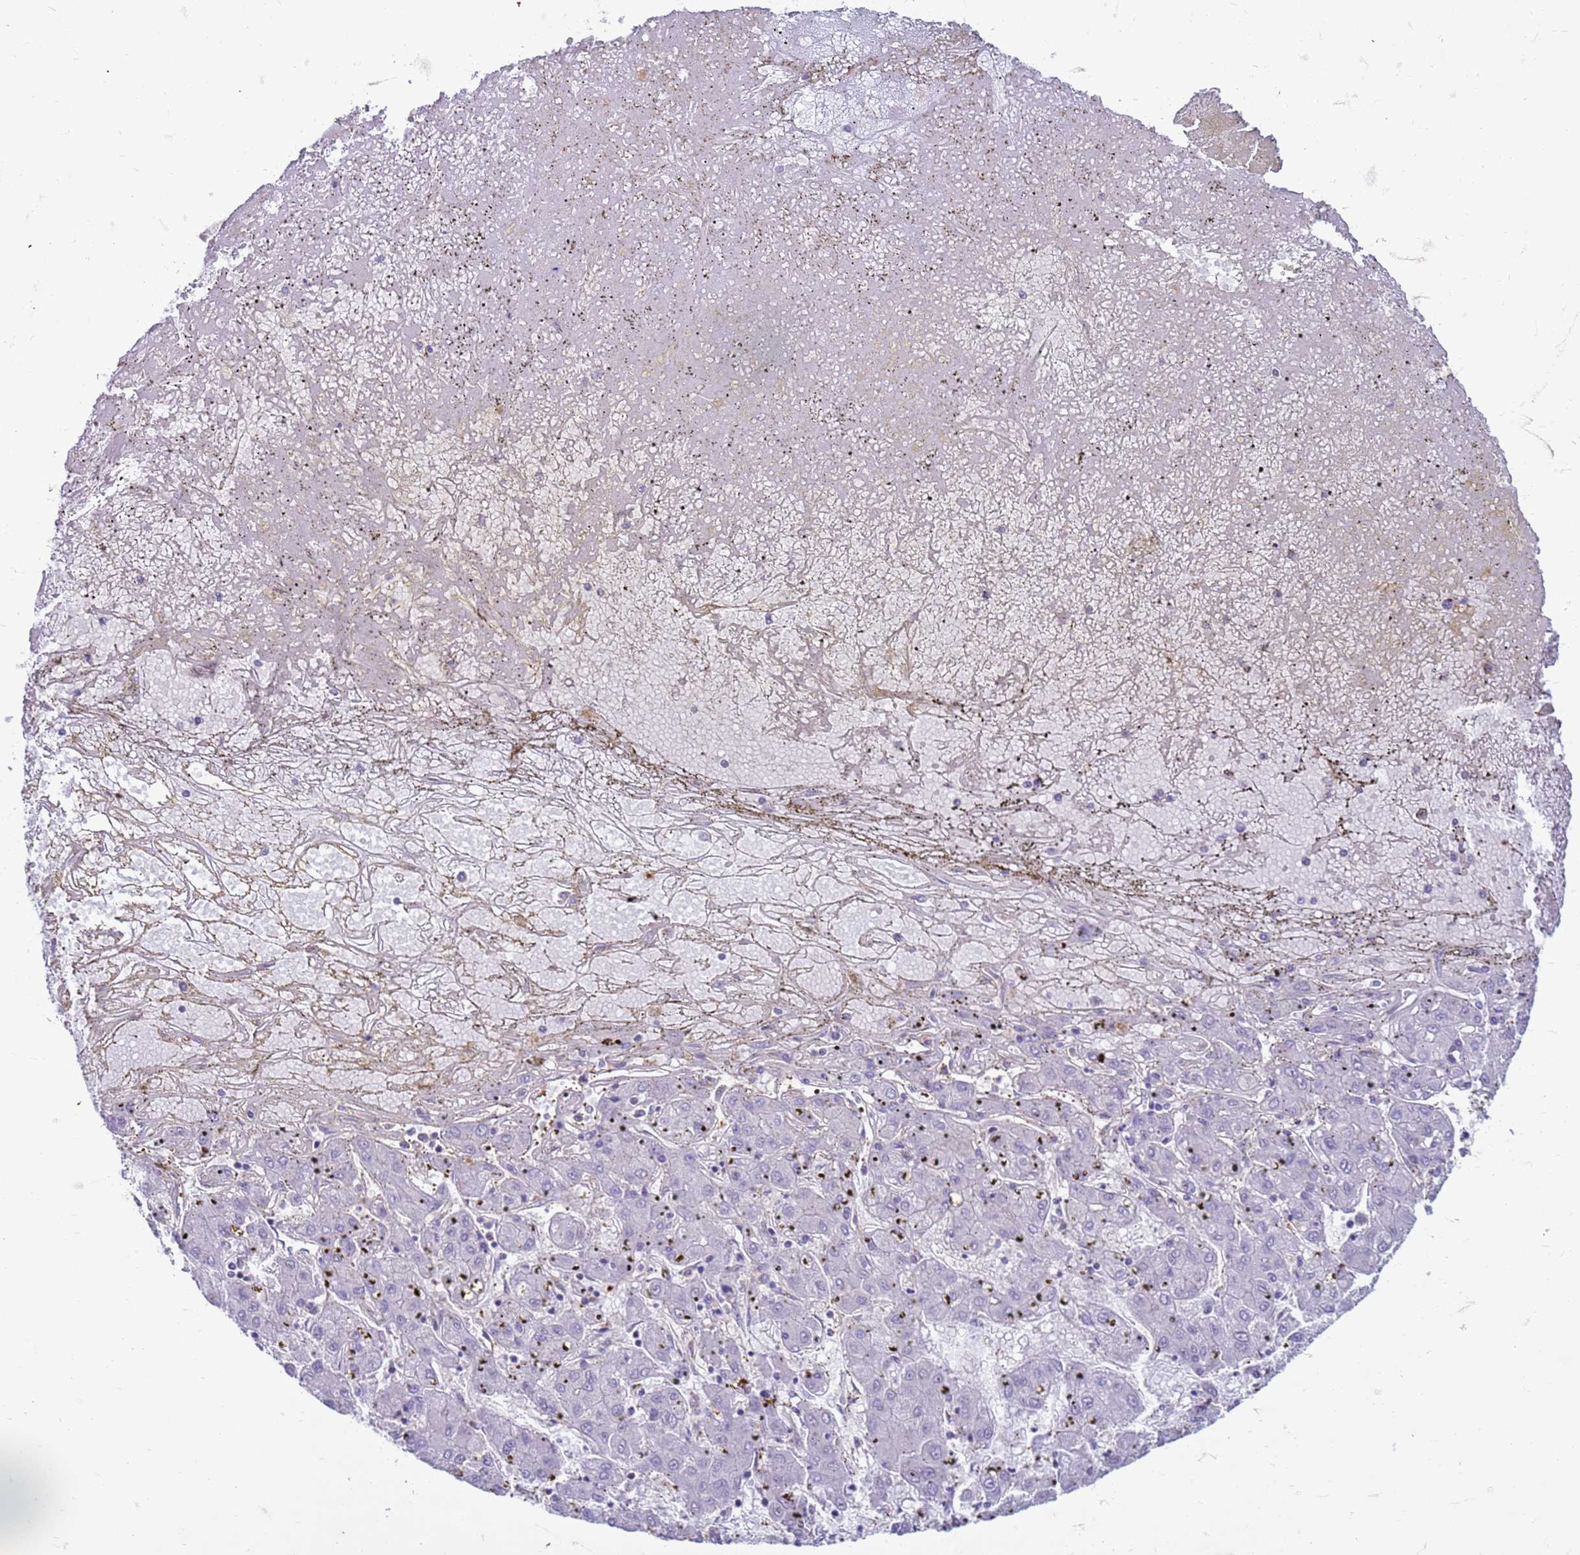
{"staining": {"intensity": "negative", "quantity": "none", "location": "none"}, "tissue": "liver cancer", "cell_type": "Tumor cells", "image_type": "cancer", "snomed": [{"axis": "morphology", "description": "Carcinoma, Hepatocellular, NOS"}, {"axis": "topography", "description": "Liver"}], "caption": "This is an IHC photomicrograph of human hepatocellular carcinoma (liver). There is no staining in tumor cells.", "gene": "SLC15A3", "patient": {"sex": "male", "age": 72}}